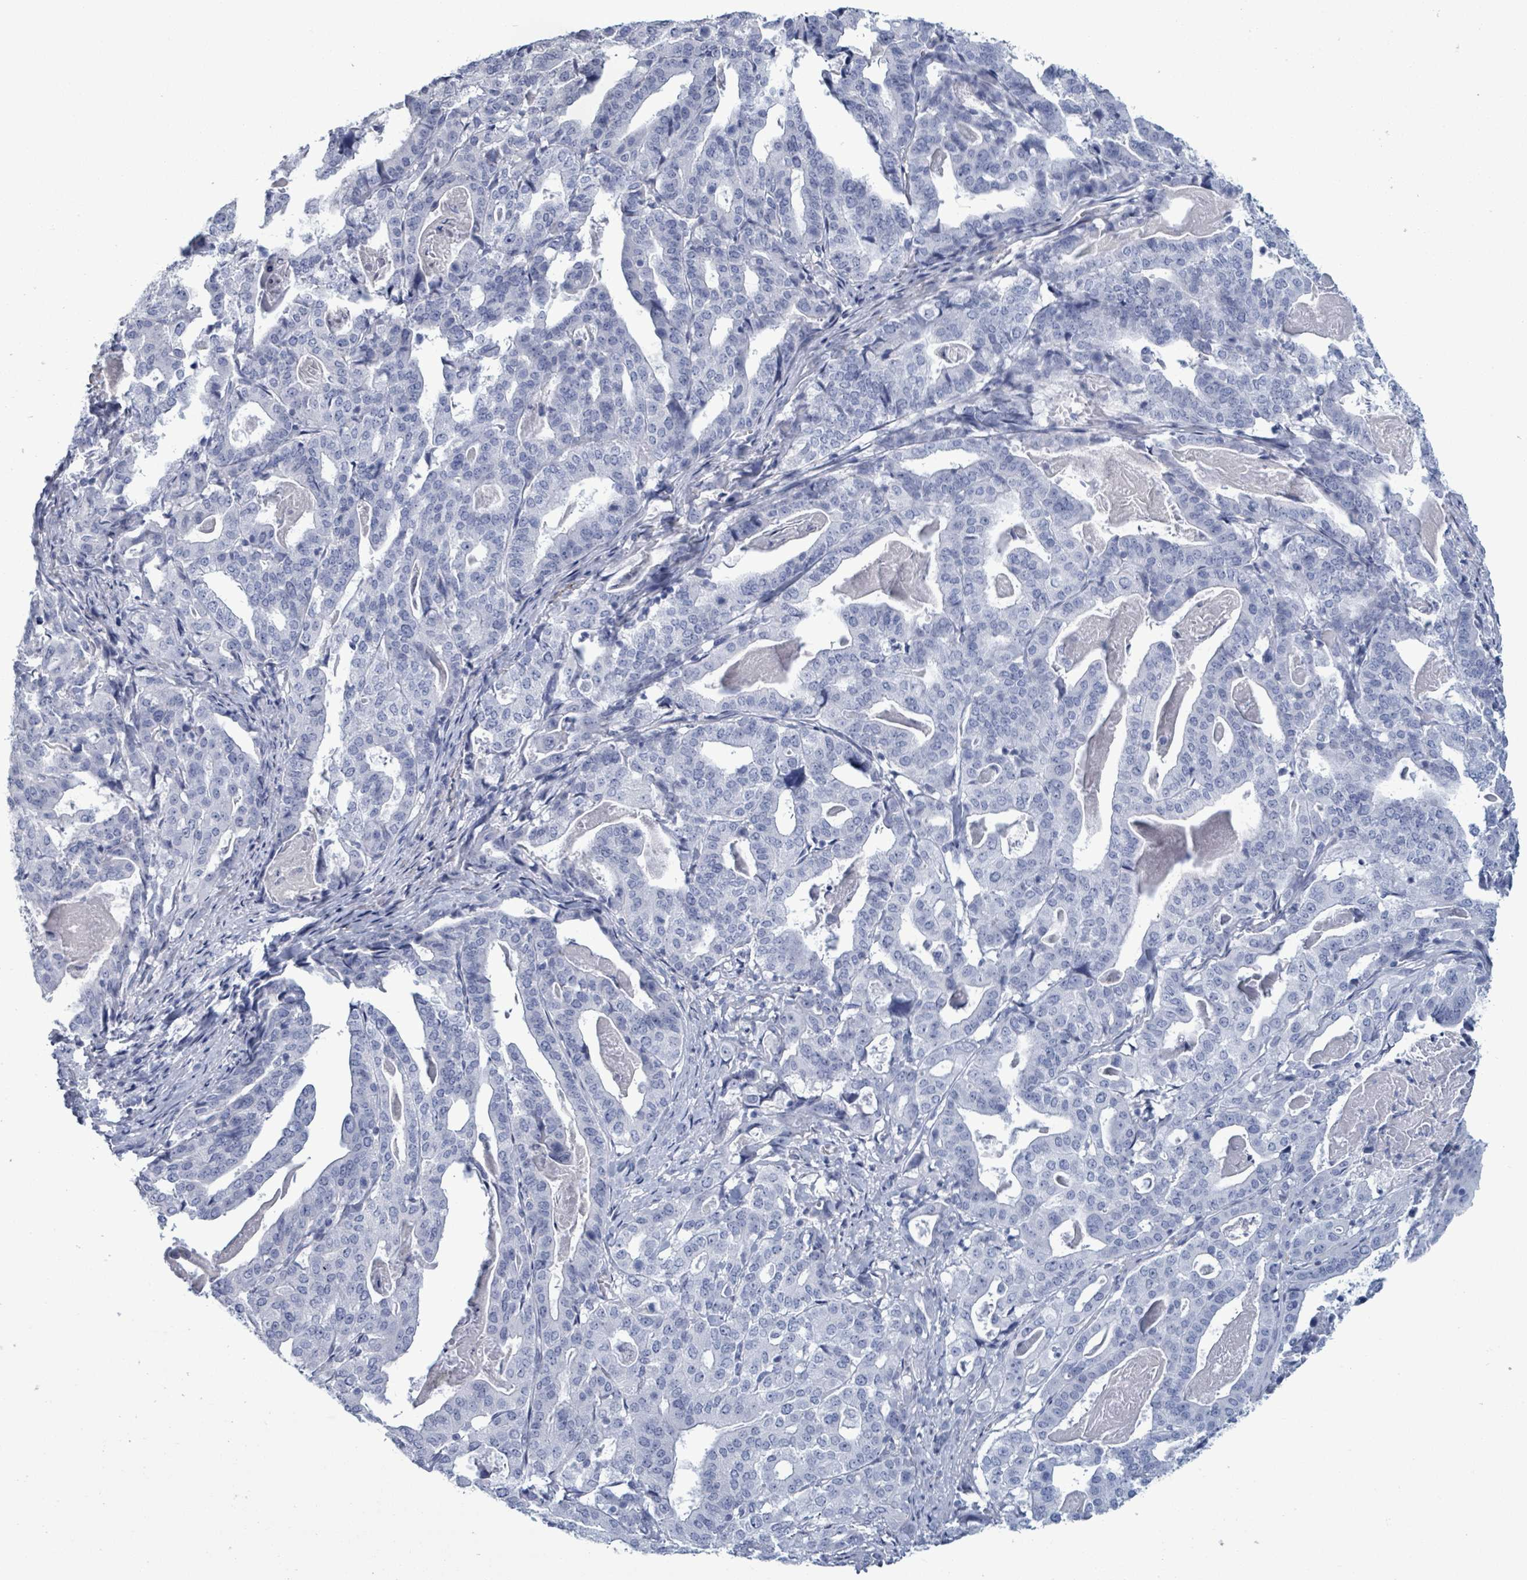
{"staining": {"intensity": "negative", "quantity": "none", "location": "none"}, "tissue": "stomach cancer", "cell_type": "Tumor cells", "image_type": "cancer", "snomed": [{"axis": "morphology", "description": "Adenocarcinoma, NOS"}, {"axis": "topography", "description": "Stomach"}], "caption": "Immunohistochemistry (IHC) histopathology image of neoplastic tissue: stomach cancer (adenocarcinoma) stained with DAB exhibits no significant protein expression in tumor cells.", "gene": "ZNF771", "patient": {"sex": "male", "age": 48}}